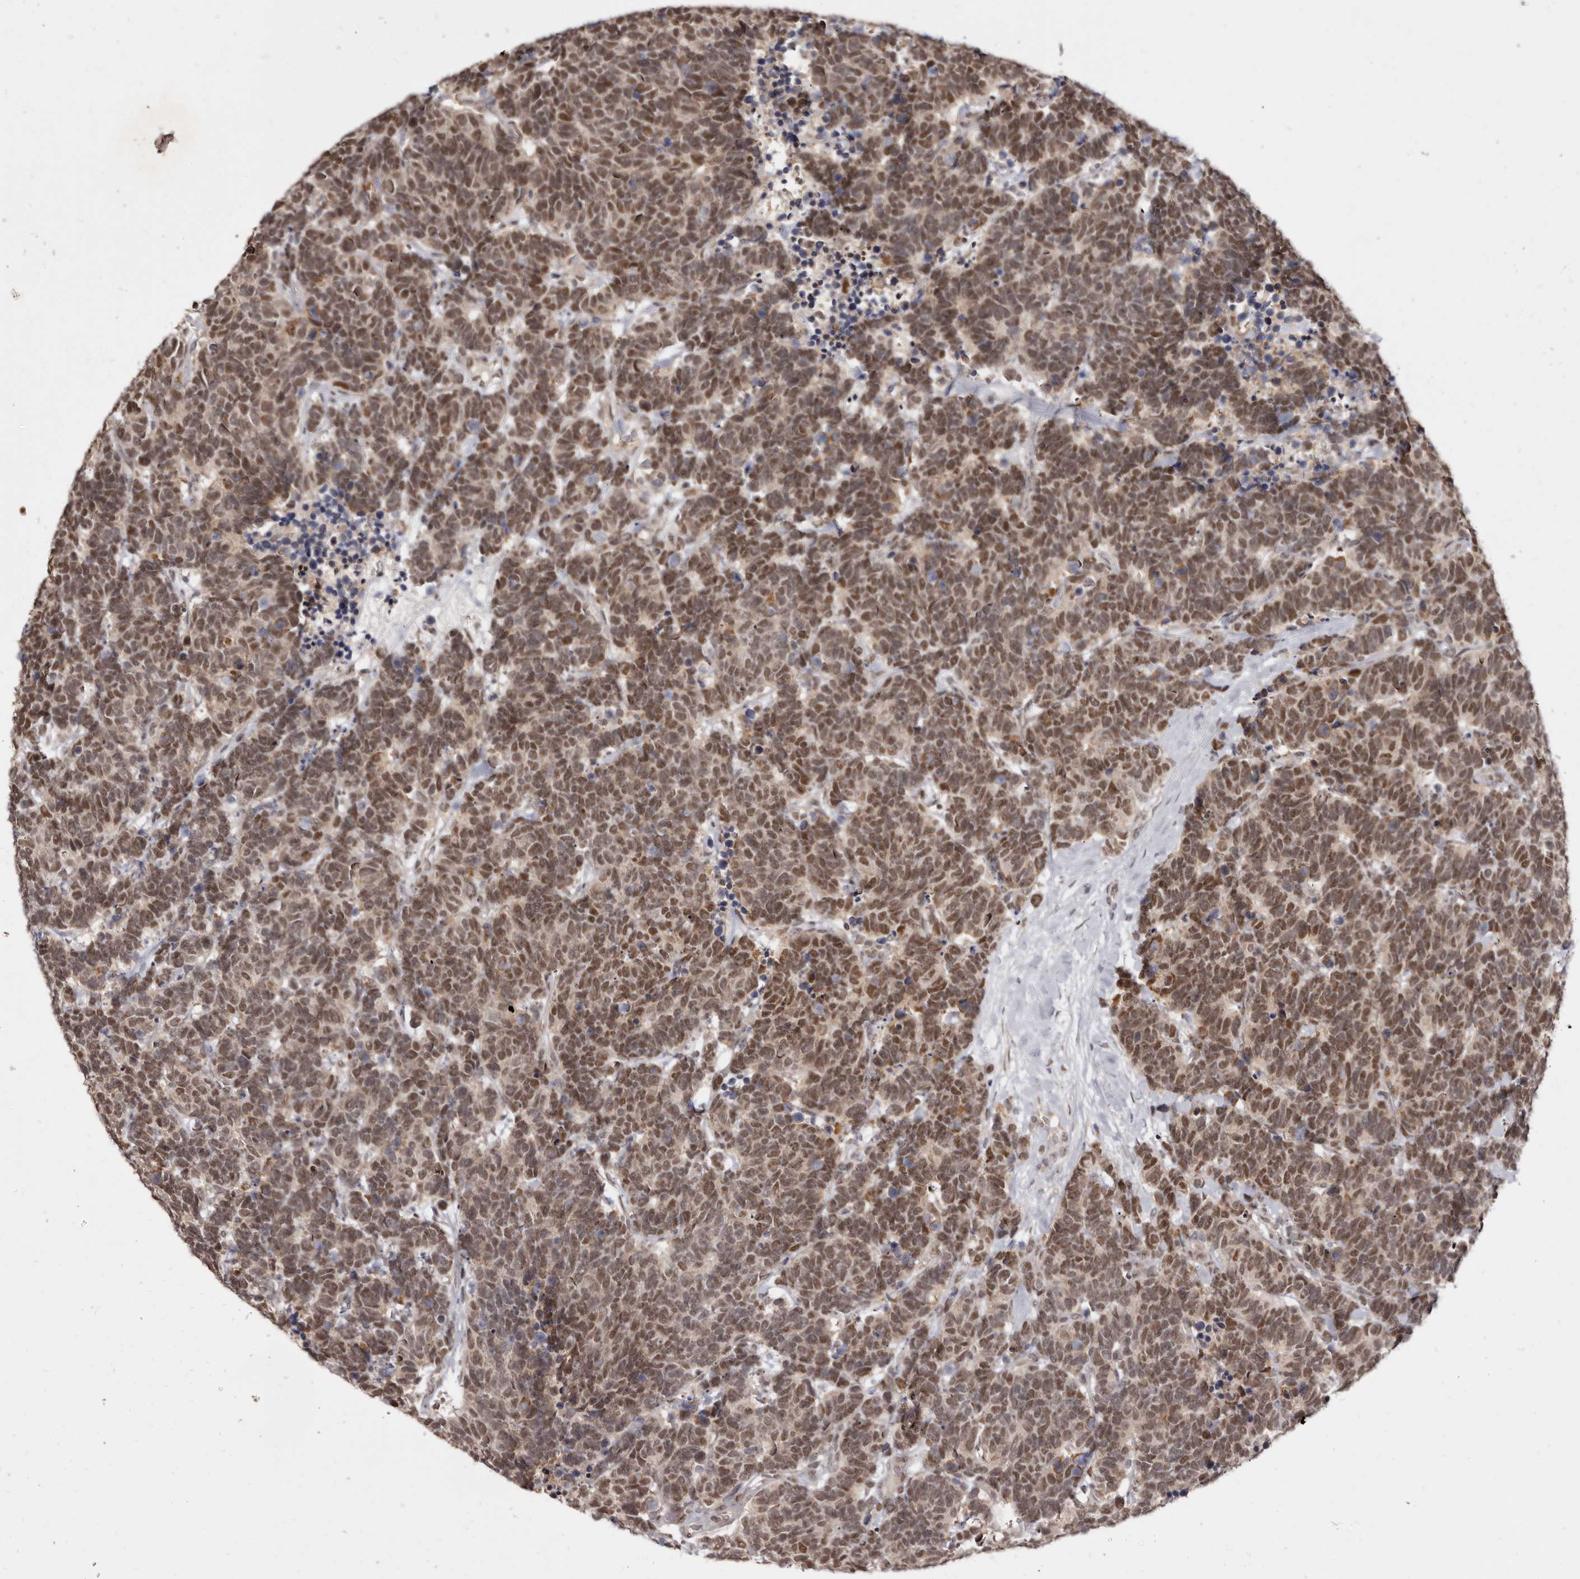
{"staining": {"intensity": "moderate", "quantity": ">75%", "location": "nuclear"}, "tissue": "carcinoid", "cell_type": "Tumor cells", "image_type": "cancer", "snomed": [{"axis": "morphology", "description": "Carcinoma, NOS"}, {"axis": "morphology", "description": "Carcinoid, malignant, NOS"}, {"axis": "topography", "description": "Urinary bladder"}], "caption": "High-power microscopy captured an immunohistochemistry (IHC) histopathology image of carcinoid, revealing moderate nuclear staining in approximately >75% of tumor cells.", "gene": "ZNF326", "patient": {"sex": "male", "age": 57}}